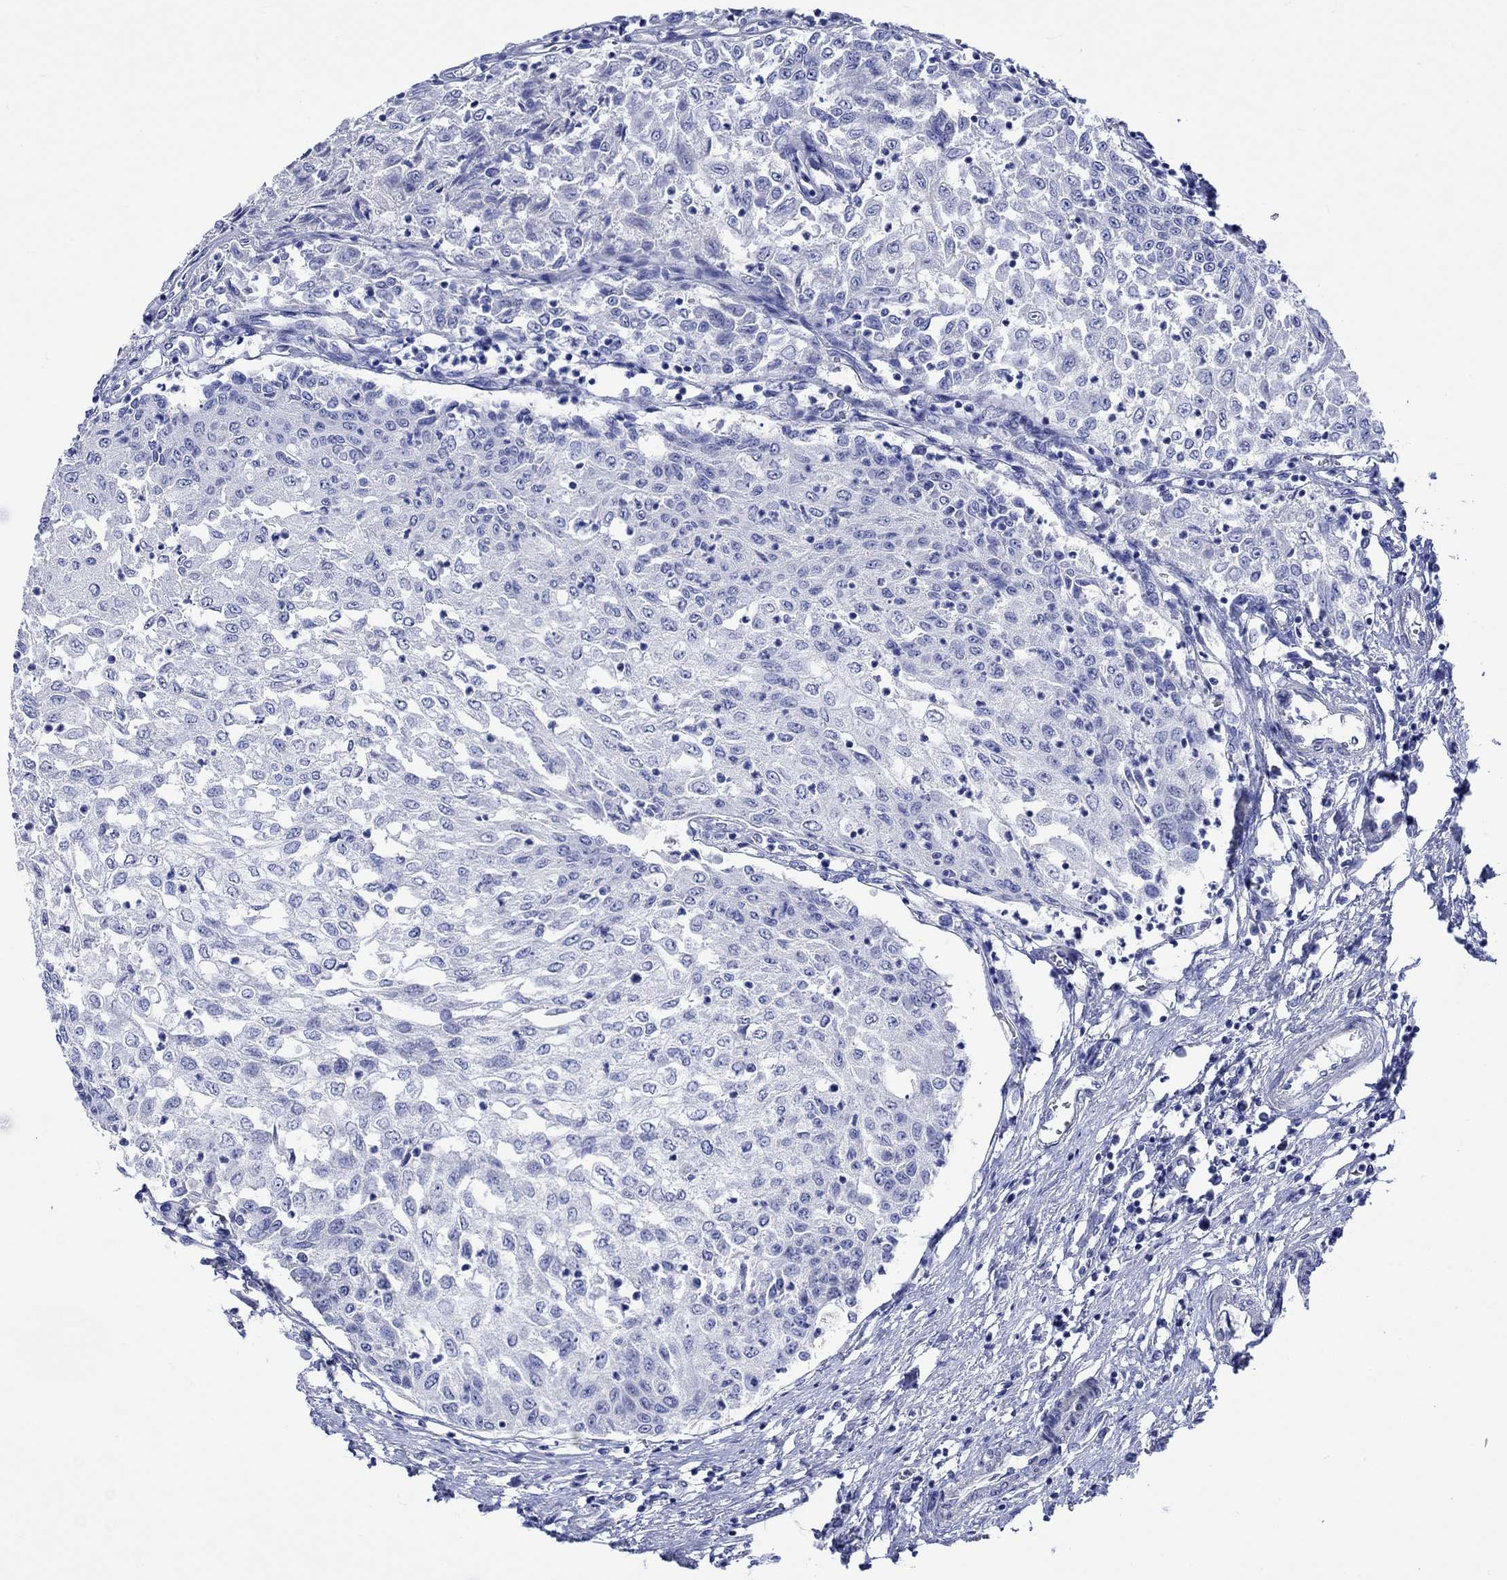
{"staining": {"intensity": "negative", "quantity": "none", "location": "none"}, "tissue": "urothelial cancer", "cell_type": "Tumor cells", "image_type": "cancer", "snomed": [{"axis": "morphology", "description": "Urothelial carcinoma, Low grade"}, {"axis": "topography", "description": "Urinary bladder"}], "caption": "DAB (3,3'-diaminobenzidine) immunohistochemical staining of urothelial carcinoma (low-grade) reveals no significant positivity in tumor cells.", "gene": "HARBI1", "patient": {"sex": "male", "age": 78}}